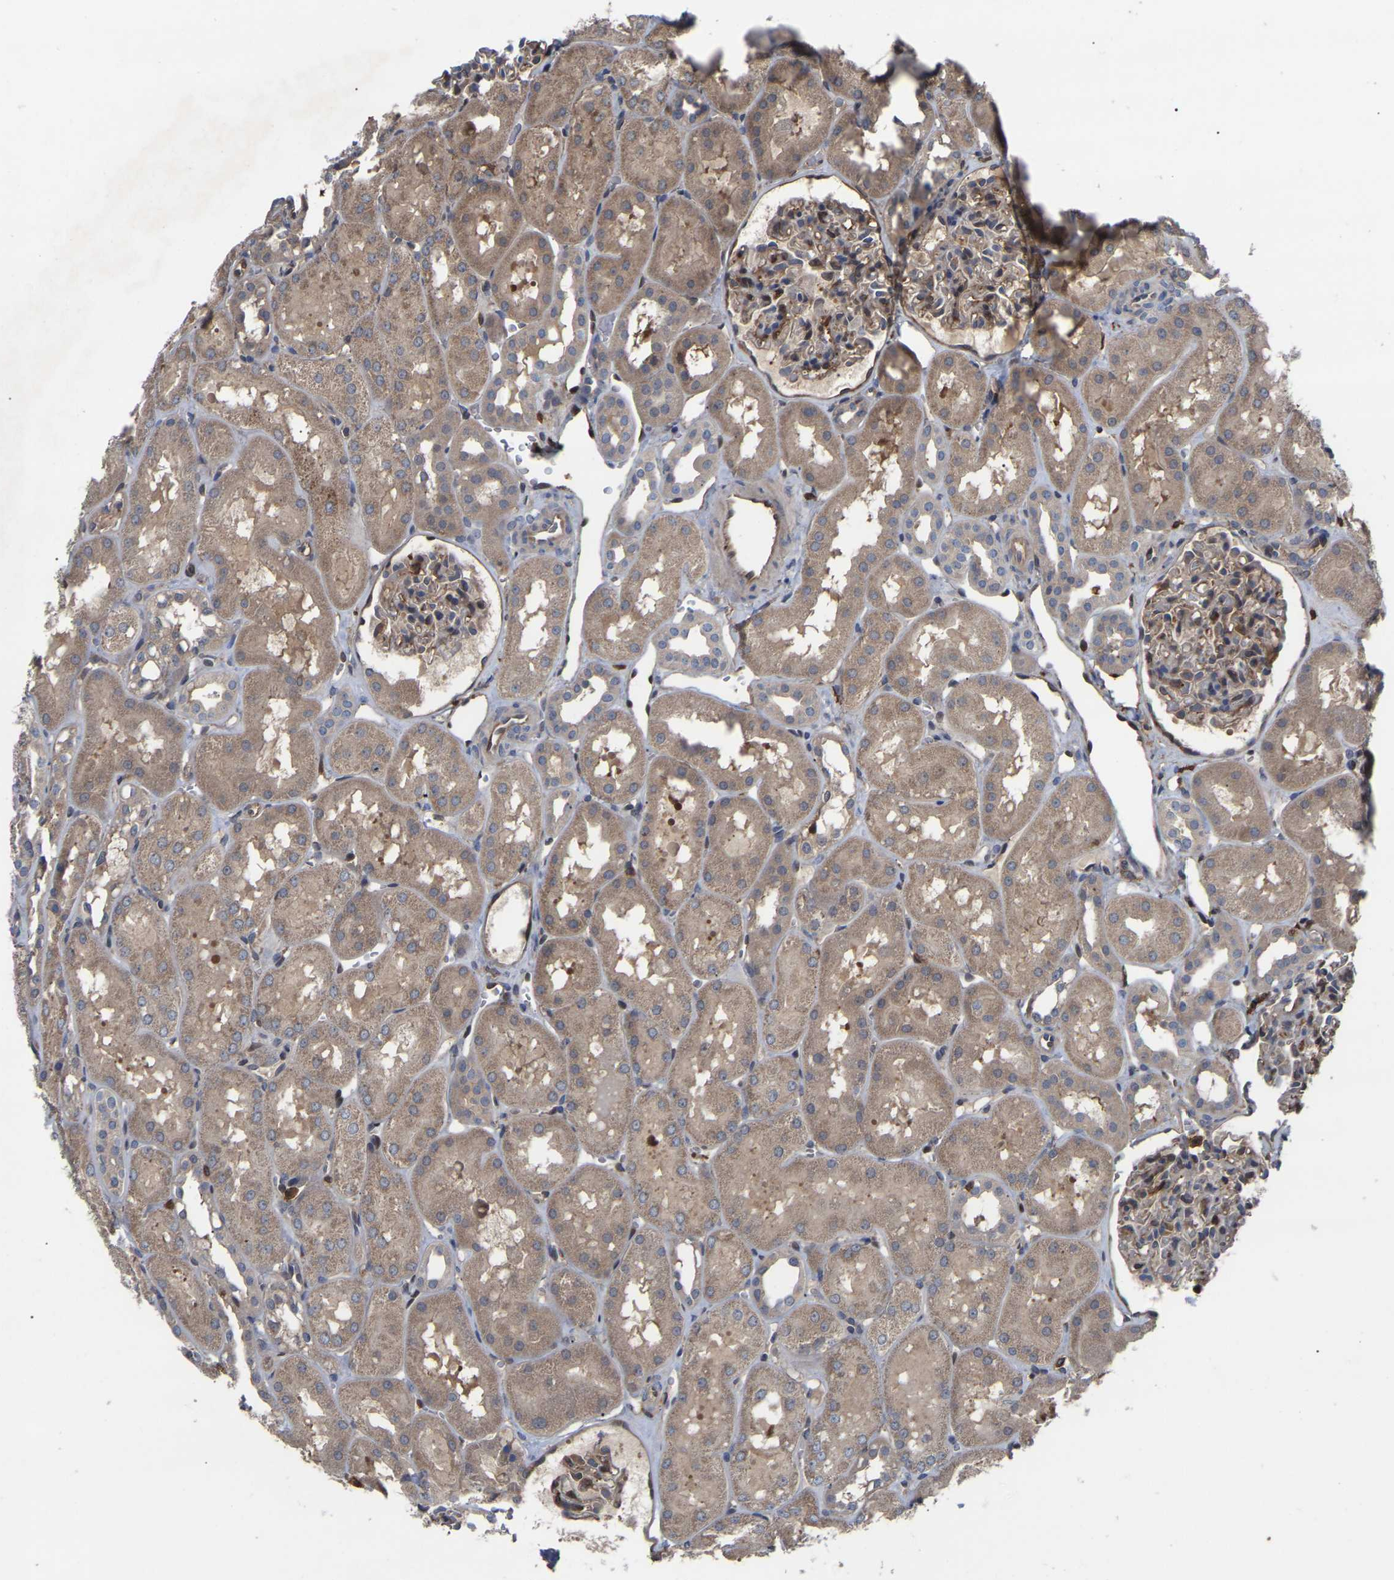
{"staining": {"intensity": "moderate", "quantity": ">75%", "location": "cytoplasmic/membranous"}, "tissue": "kidney", "cell_type": "Cells in glomeruli", "image_type": "normal", "snomed": [{"axis": "morphology", "description": "Normal tissue, NOS"}, {"axis": "topography", "description": "Kidney"}, {"axis": "topography", "description": "Urinary bladder"}], "caption": "Kidney stained for a protein (brown) displays moderate cytoplasmic/membranous positive positivity in approximately >75% of cells in glomeruli.", "gene": "CIT", "patient": {"sex": "male", "age": 16}}